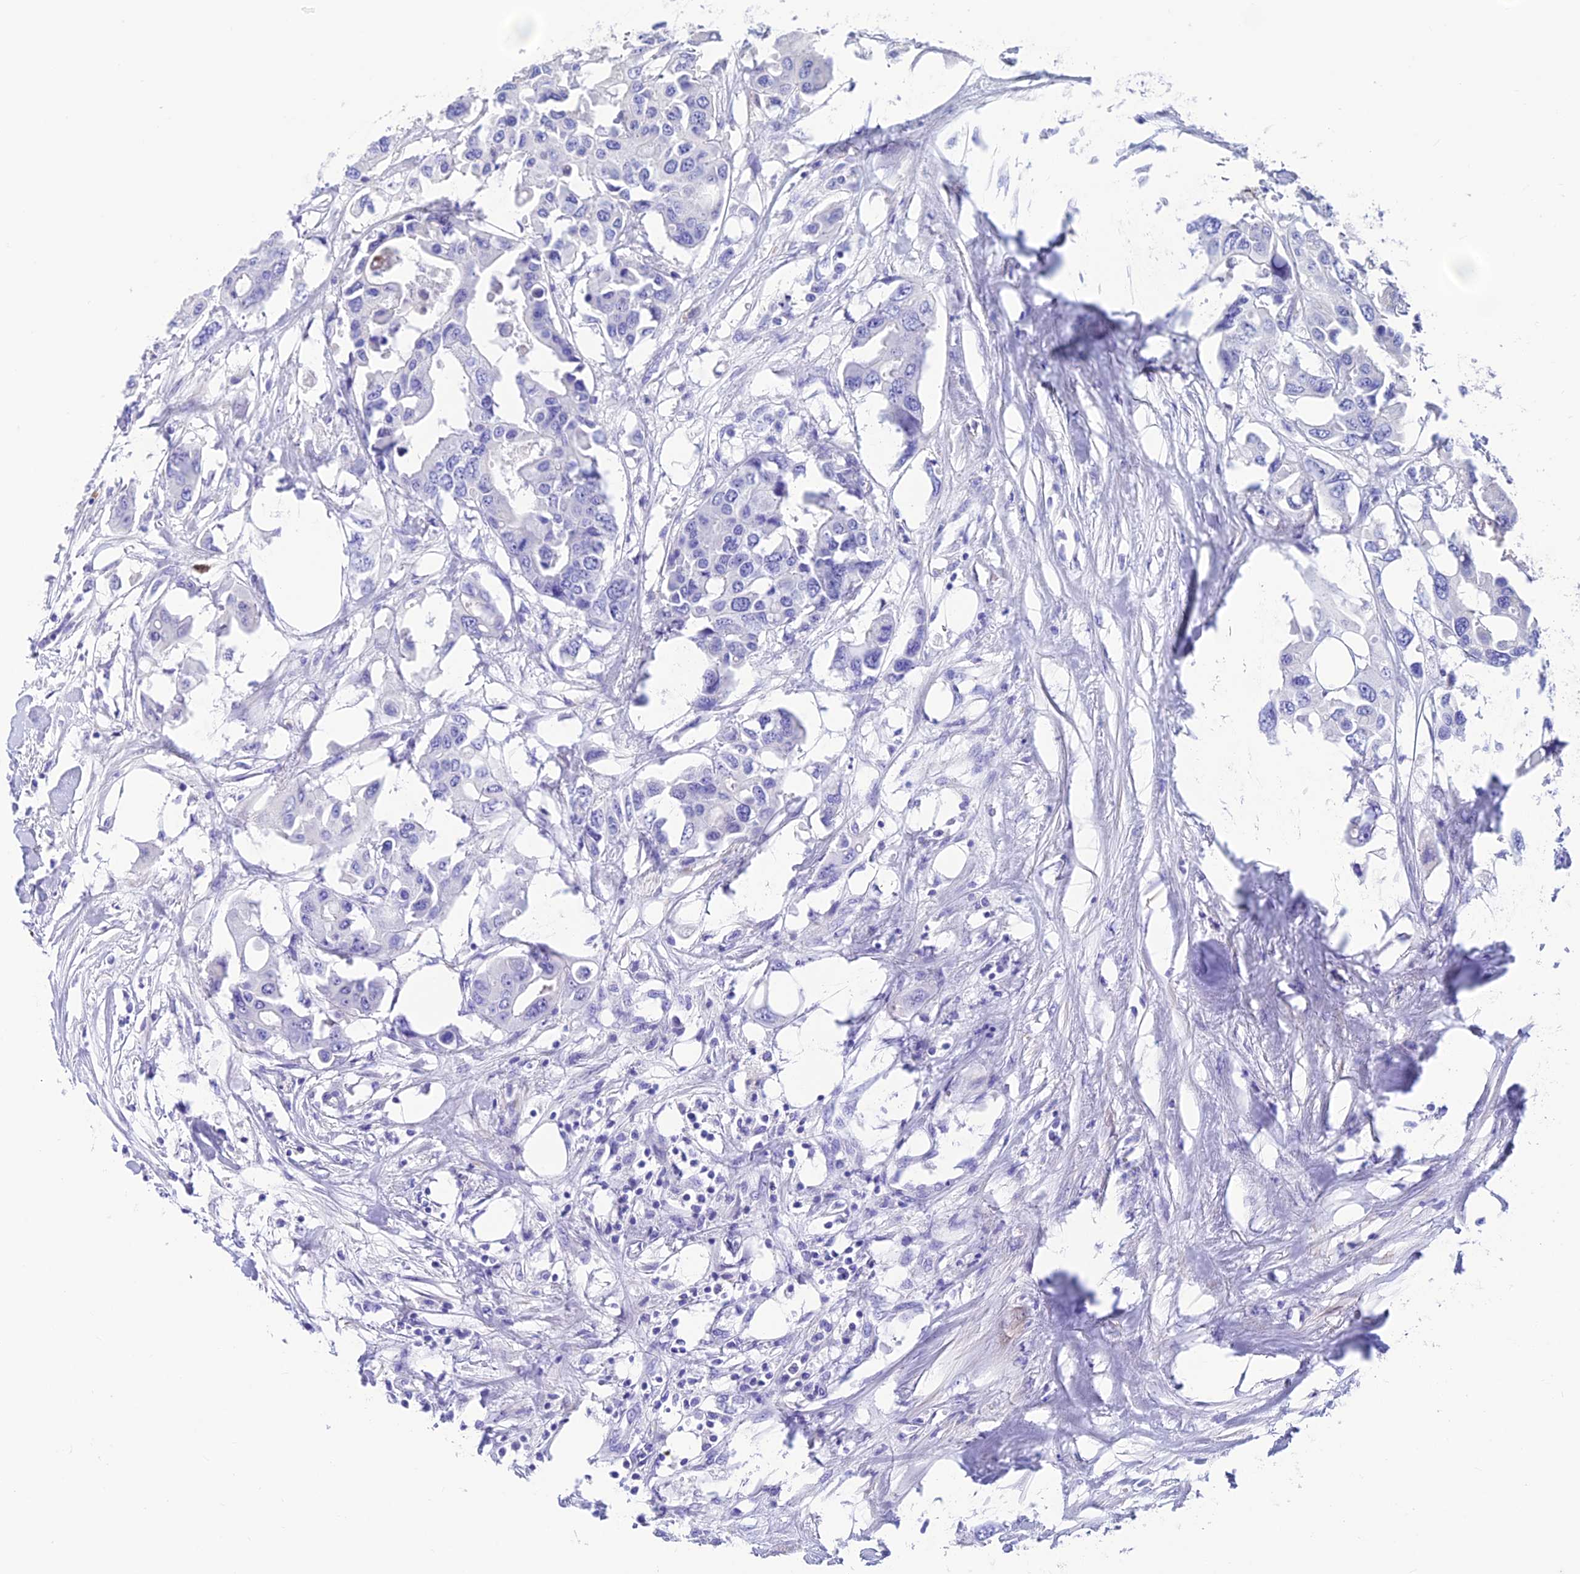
{"staining": {"intensity": "negative", "quantity": "none", "location": "none"}, "tissue": "colorectal cancer", "cell_type": "Tumor cells", "image_type": "cancer", "snomed": [{"axis": "morphology", "description": "Adenocarcinoma, NOS"}, {"axis": "topography", "description": "Colon"}], "caption": "This is an immunohistochemistry (IHC) image of human colorectal cancer. There is no staining in tumor cells.", "gene": "GNG11", "patient": {"sex": "male", "age": 77}}